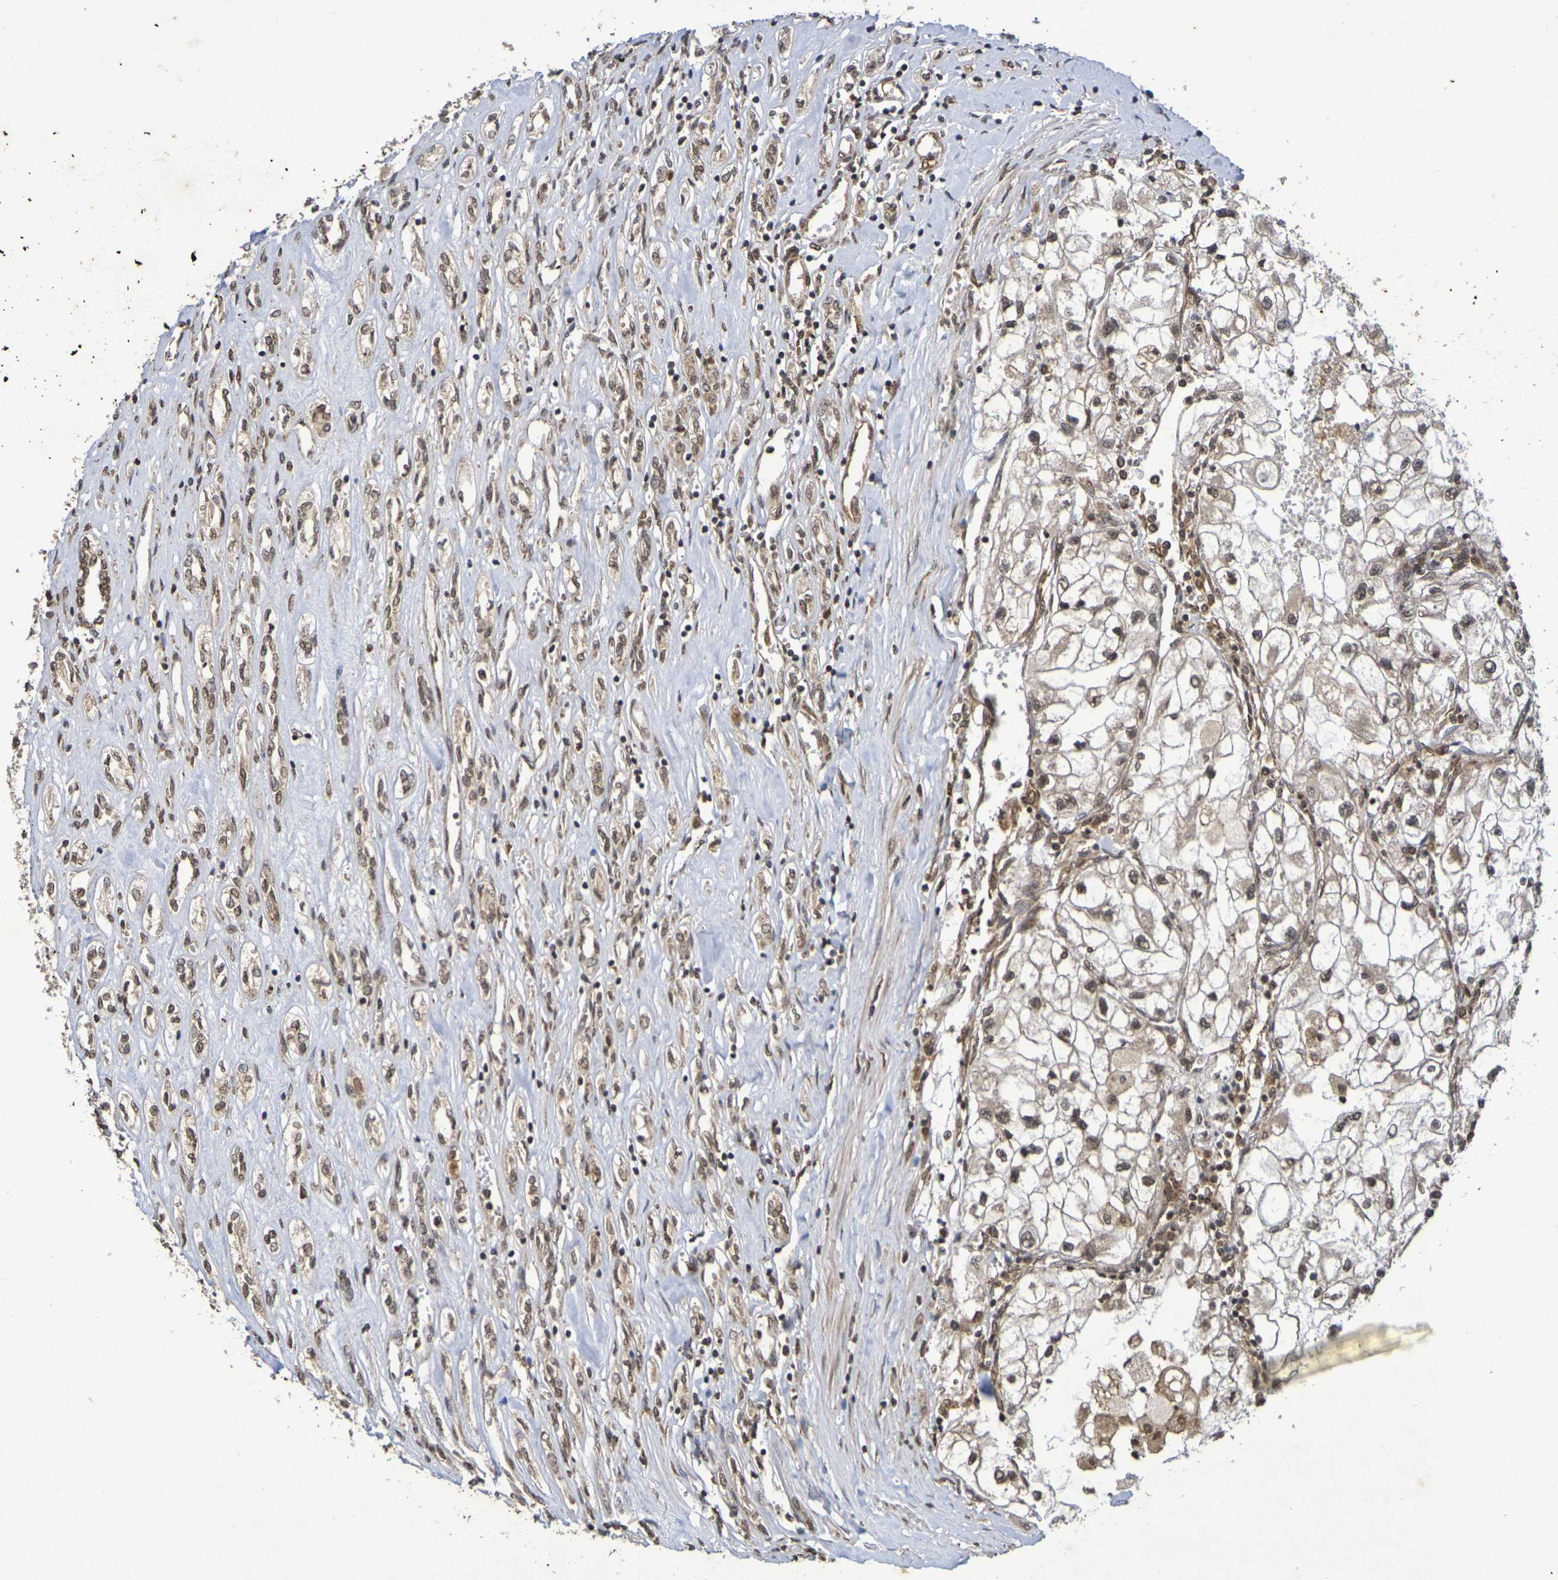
{"staining": {"intensity": "moderate", "quantity": ">75%", "location": "cytoplasmic/membranous,nuclear"}, "tissue": "renal cancer", "cell_type": "Tumor cells", "image_type": "cancer", "snomed": [{"axis": "morphology", "description": "Adenocarcinoma, NOS"}, {"axis": "topography", "description": "Kidney"}], "caption": "Renal adenocarcinoma stained with a protein marker shows moderate staining in tumor cells.", "gene": "GUCY1A2", "patient": {"sex": "female", "age": 70}}